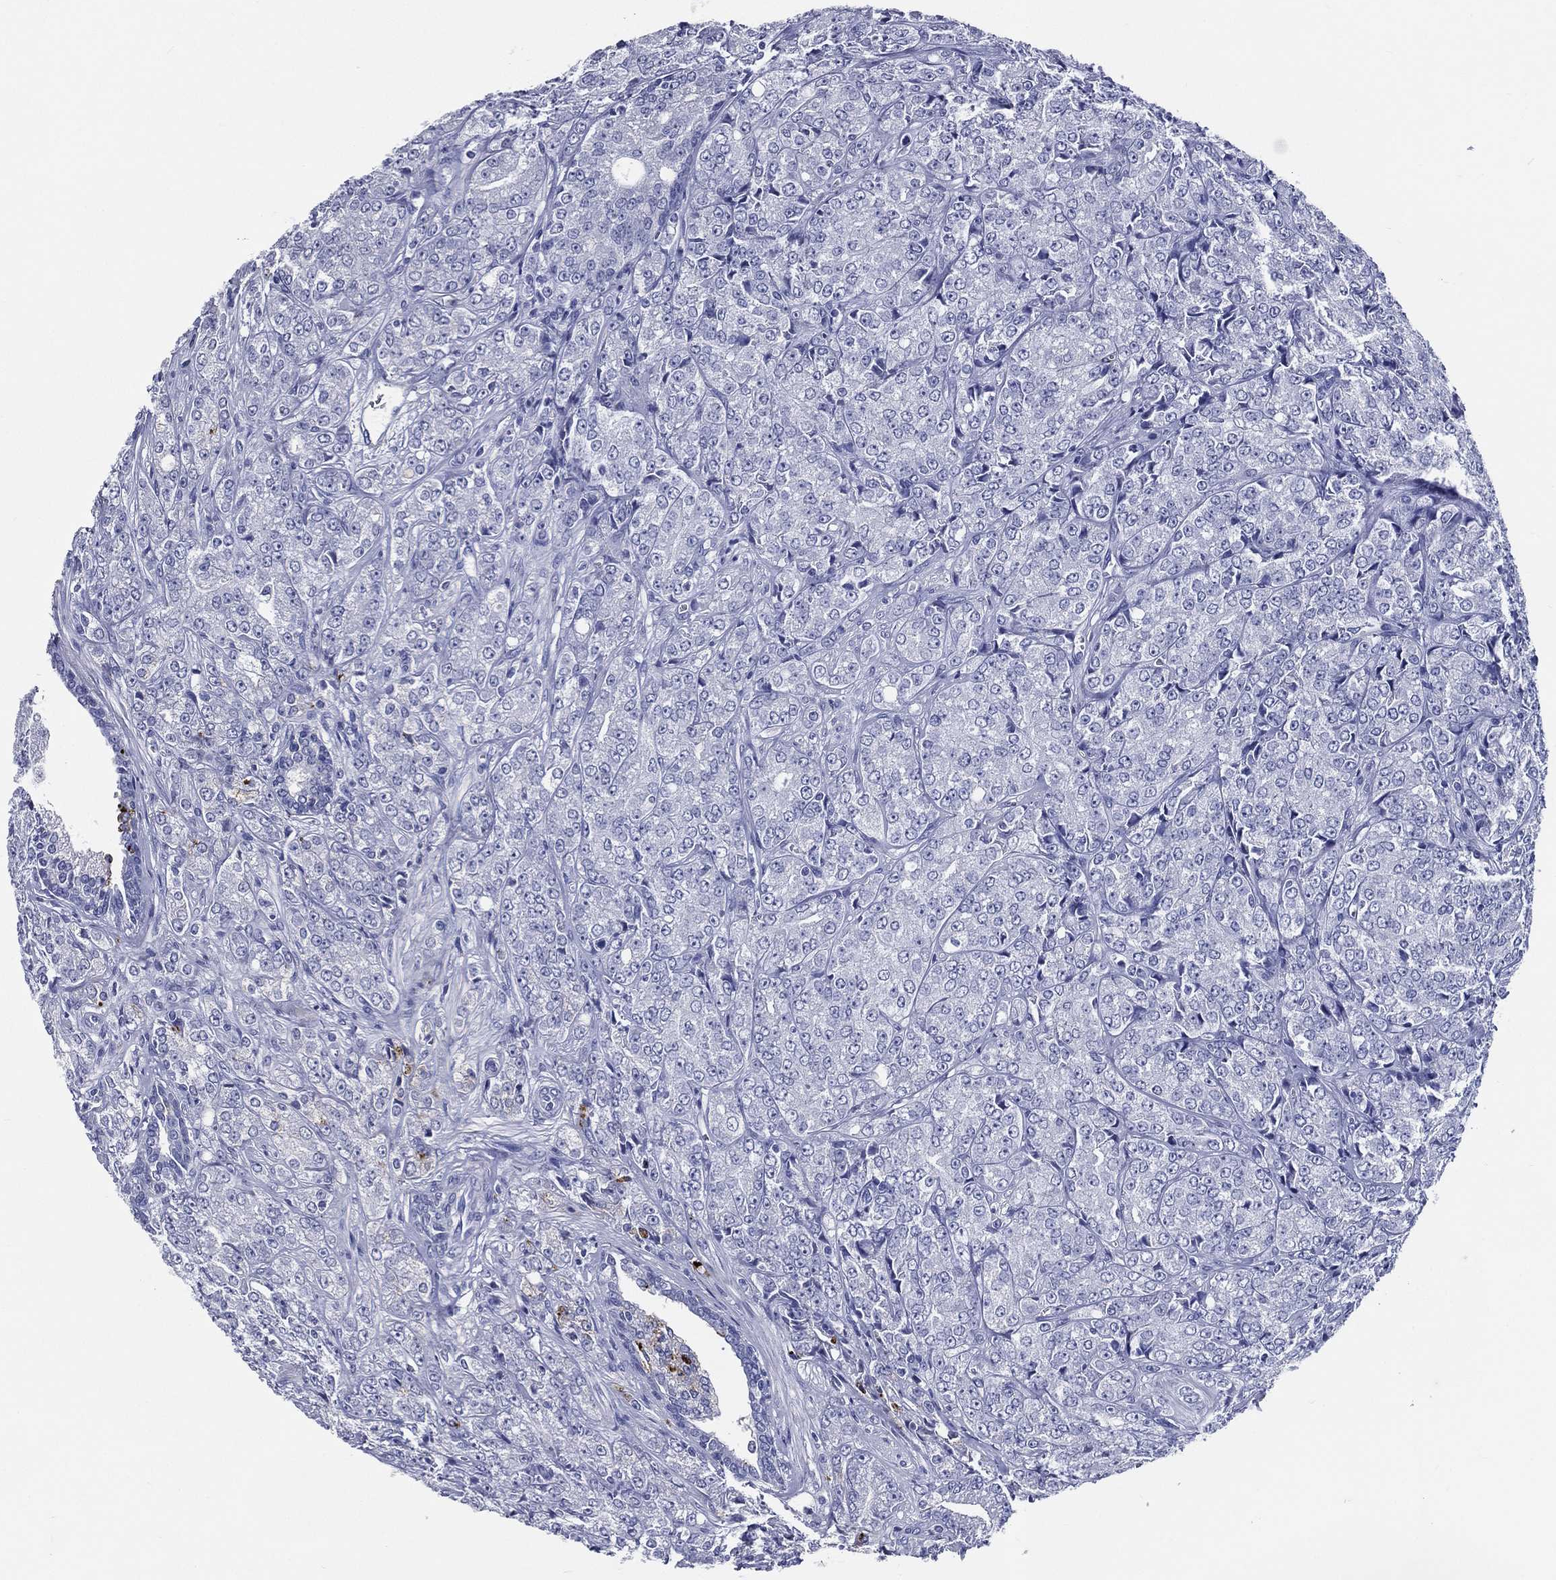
{"staining": {"intensity": "negative", "quantity": "none", "location": "none"}, "tissue": "prostate cancer", "cell_type": "Tumor cells", "image_type": "cancer", "snomed": [{"axis": "morphology", "description": "Adenocarcinoma, NOS"}, {"axis": "topography", "description": "Prostate and seminal vesicle, NOS"}, {"axis": "topography", "description": "Prostate"}], "caption": "There is no significant staining in tumor cells of prostate cancer.", "gene": "ACE2", "patient": {"sex": "male", "age": 68}}